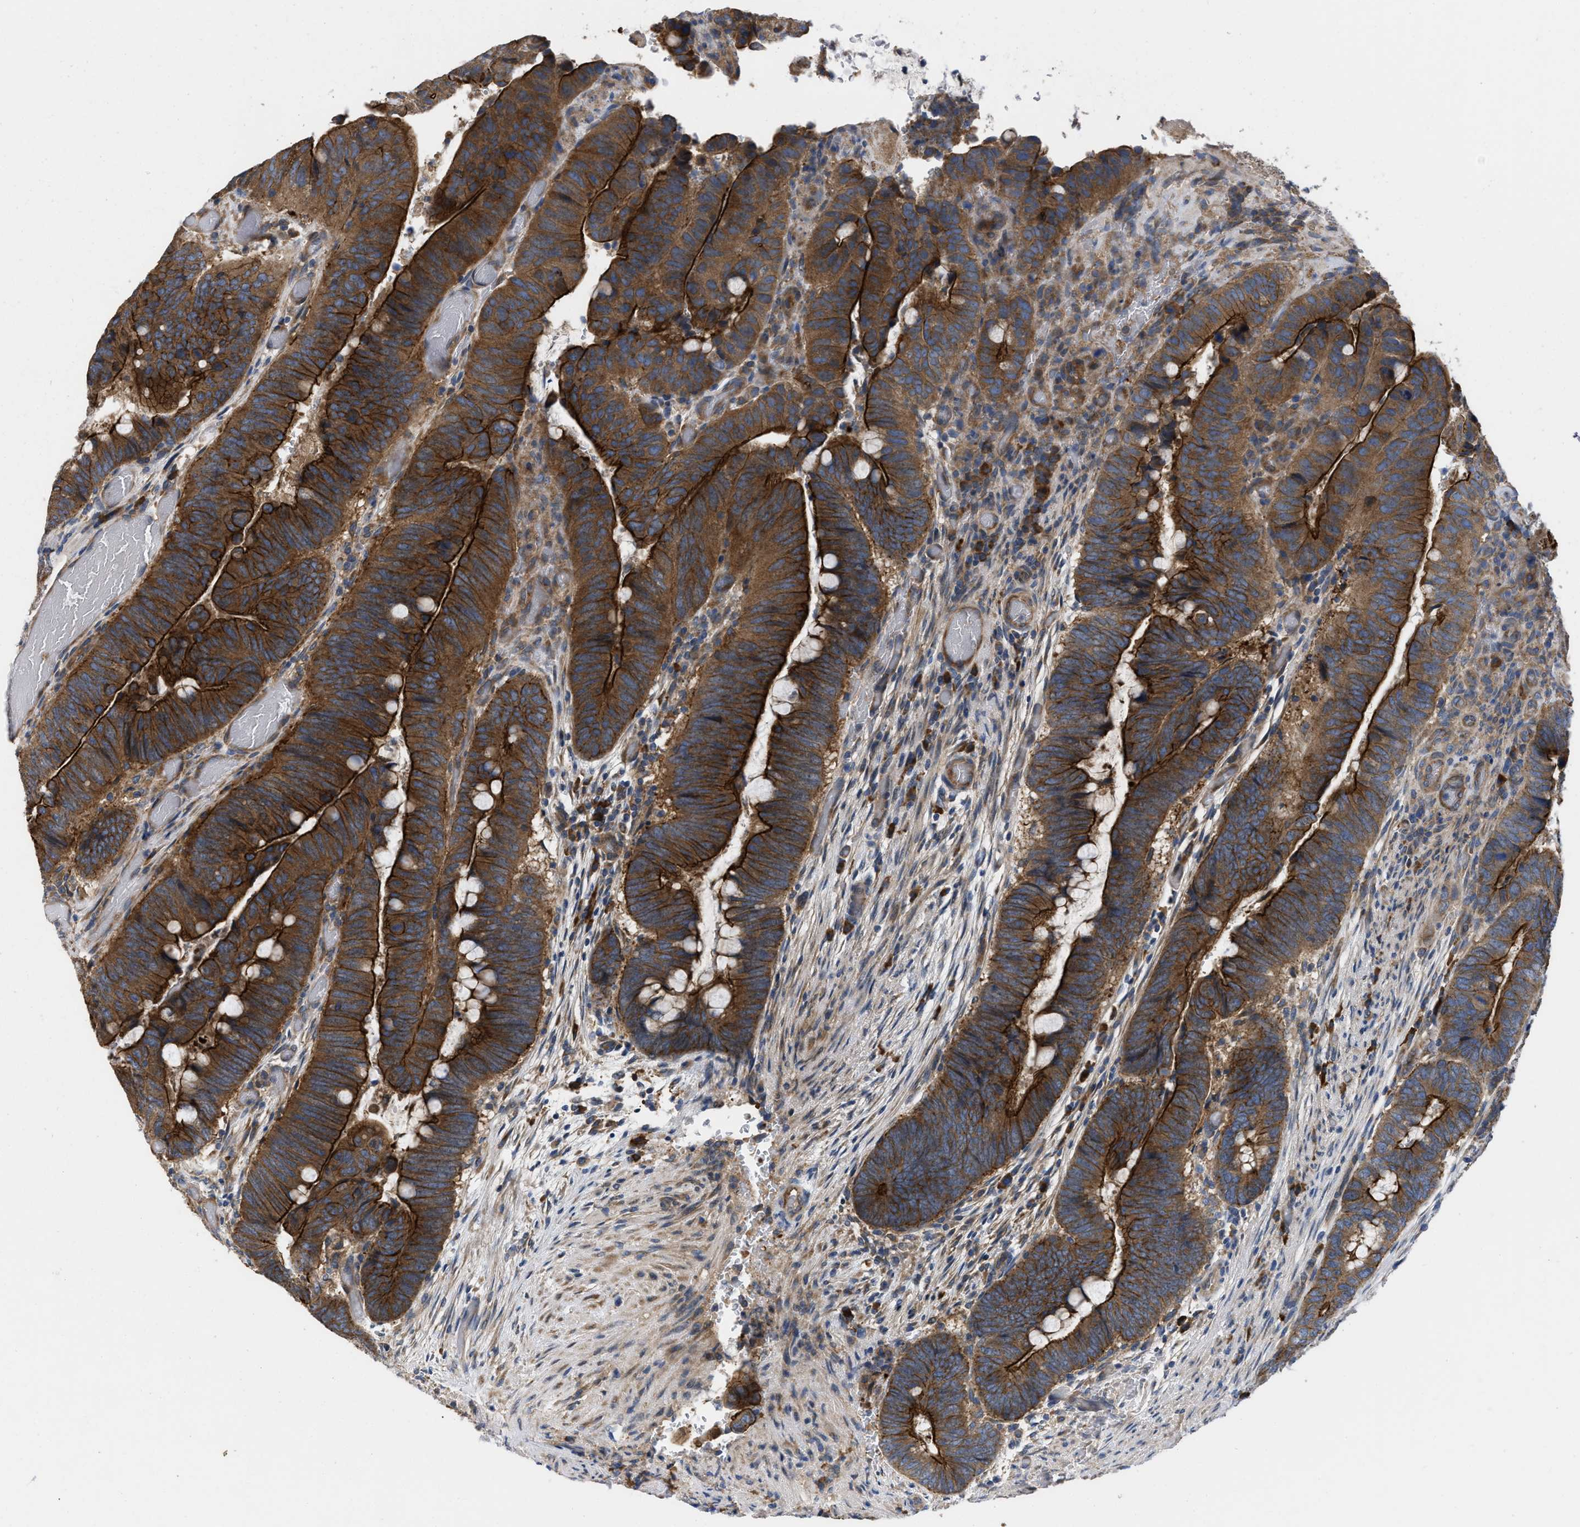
{"staining": {"intensity": "strong", "quantity": ">75%", "location": "cytoplasmic/membranous"}, "tissue": "colorectal cancer", "cell_type": "Tumor cells", "image_type": "cancer", "snomed": [{"axis": "morphology", "description": "Normal tissue, NOS"}, {"axis": "morphology", "description": "Adenocarcinoma, NOS"}, {"axis": "topography", "description": "Rectum"}], "caption": "Immunohistochemical staining of colorectal cancer displays high levels of strong cytoplasmic/membranous positivity in approximately >75% of tumor cells.", "gene": "TMEM131", "patient": {"sex": "male", "age": 92}}